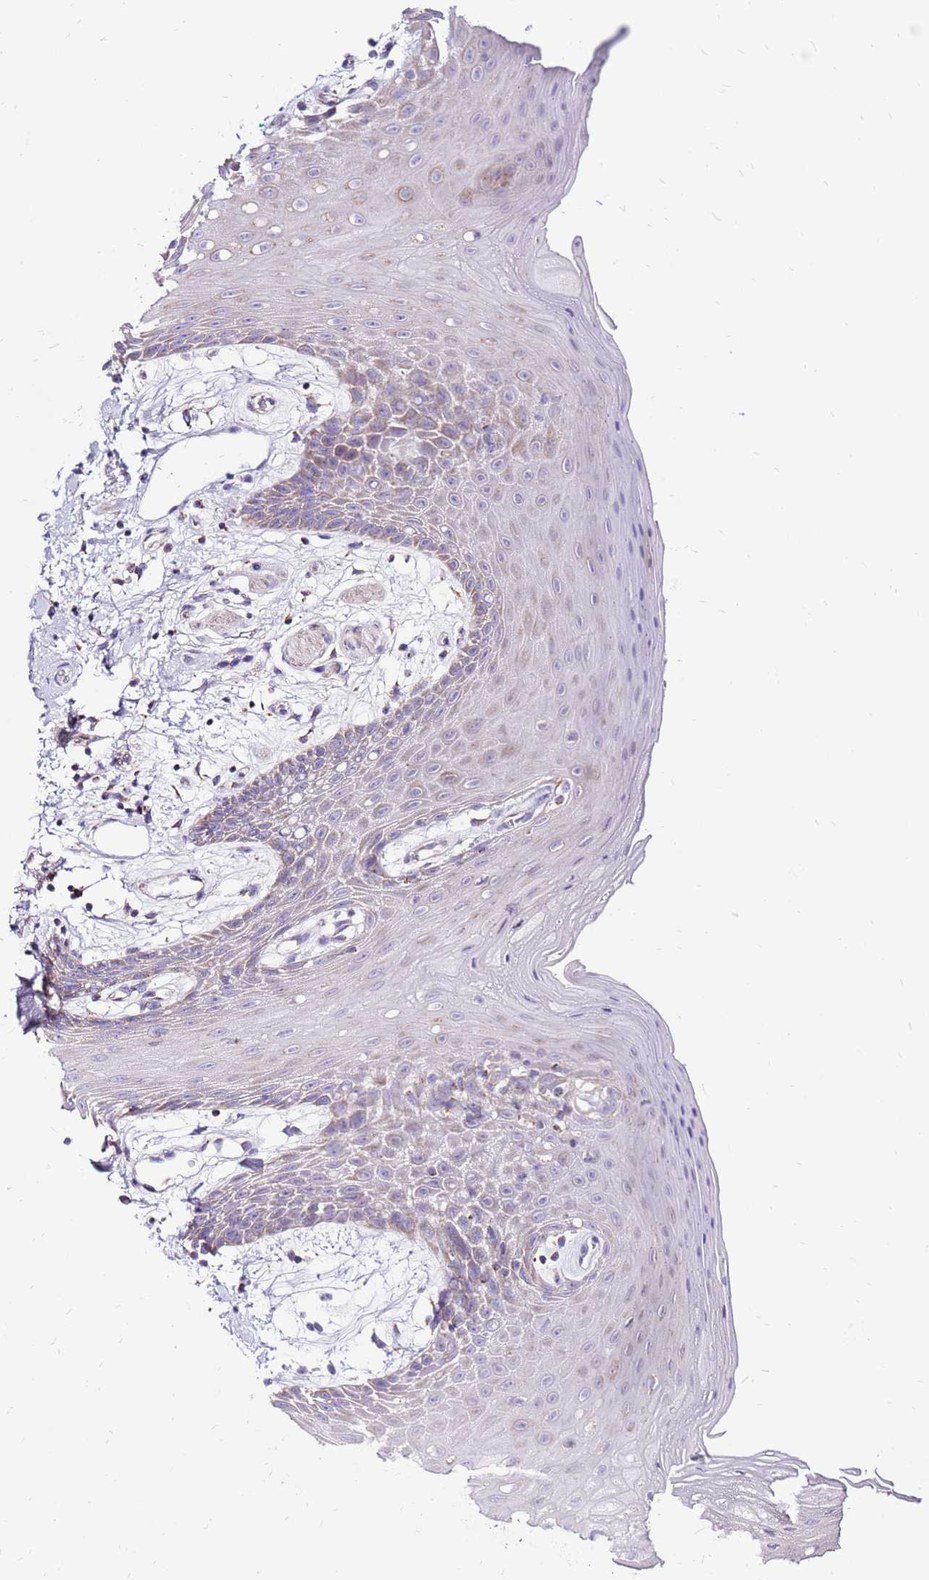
{"staining": {"intensity": "weak", "quantity": "25%-75%", "location": "cytoplasmic/membranous"}, "tissue": "oral mucosa", "cell_type": "Squamous epithelial cells", "image_type": "normal", "snomed": [{"axis": "morphology", "description": "Normal tissue, NOS"}, {"axis": "topography", "description": "Oral tissue"}, {"axis": "topography", "description": "Tounge, NOS"}], "caption": "A histopathology image of human oral mucosa stained for a protein shows weak cytoplasmic/membranous brown staining in squamous epithelial cells.", "gene": "IGF1R", "patient": {"sex": "female", "age": 59}}